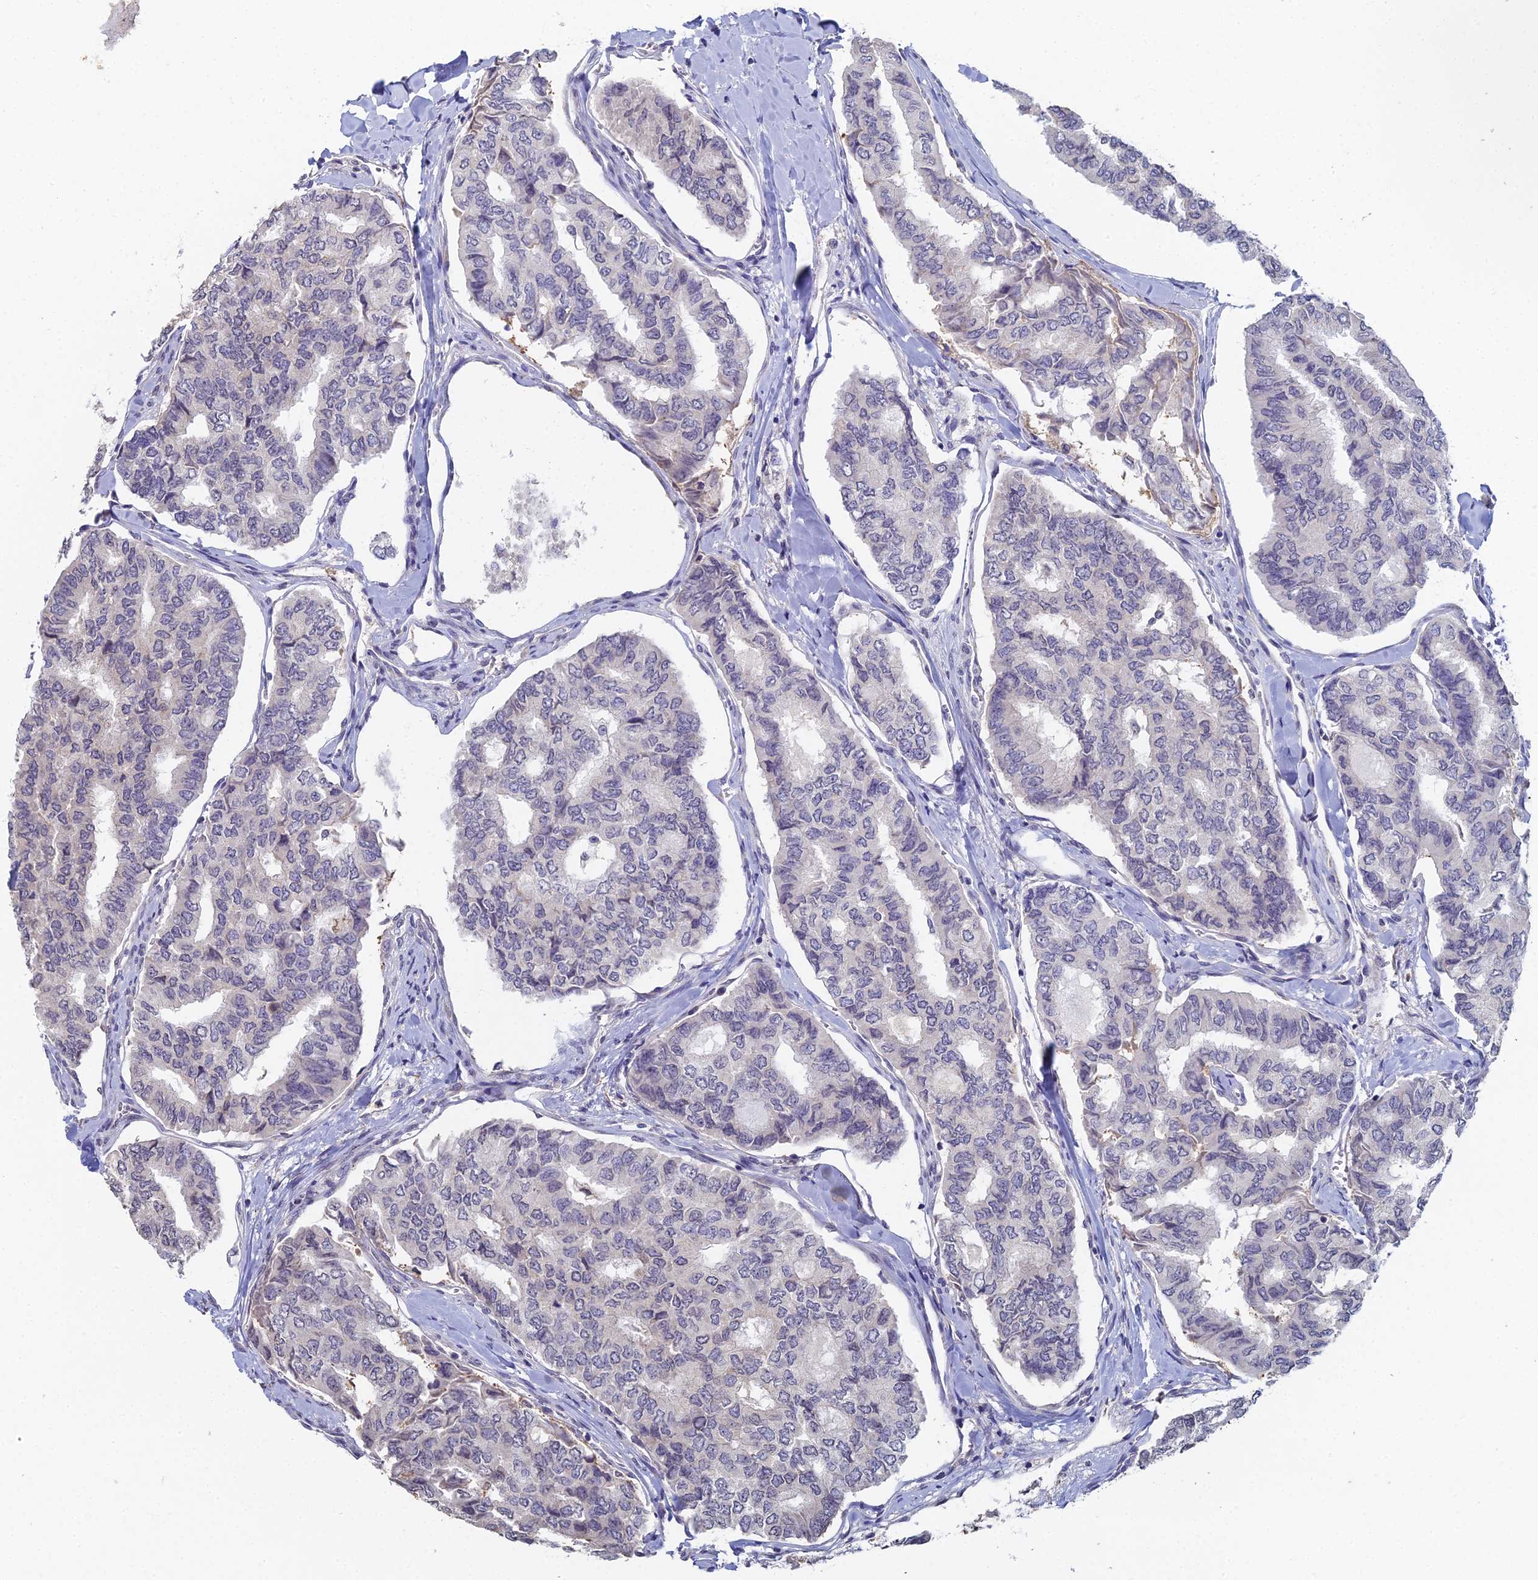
{"staining": {"intensity": "negative", "quantity": "none", "location": "none"}, "tissue": "thyroid cancer", "cell_type": "Tumor cells", "image_type": "cancer", "snomed": [{"axis": "morphology", "description": "Papillary adenocarcinoma, NOS"}, {"axis": "topography", "description": "Thyroid gland"}], "caption": "The immunohistochemistry (IHC) micrograph has no significant staining in tumor cells of thyroid papillary adenocarcinoma tissue. (Brightfield microscopy of DAB immunohistochemistry (IHC) at high magnification).", "gene": "PRR22", "patient": {"sex": "female", "age": 35}}